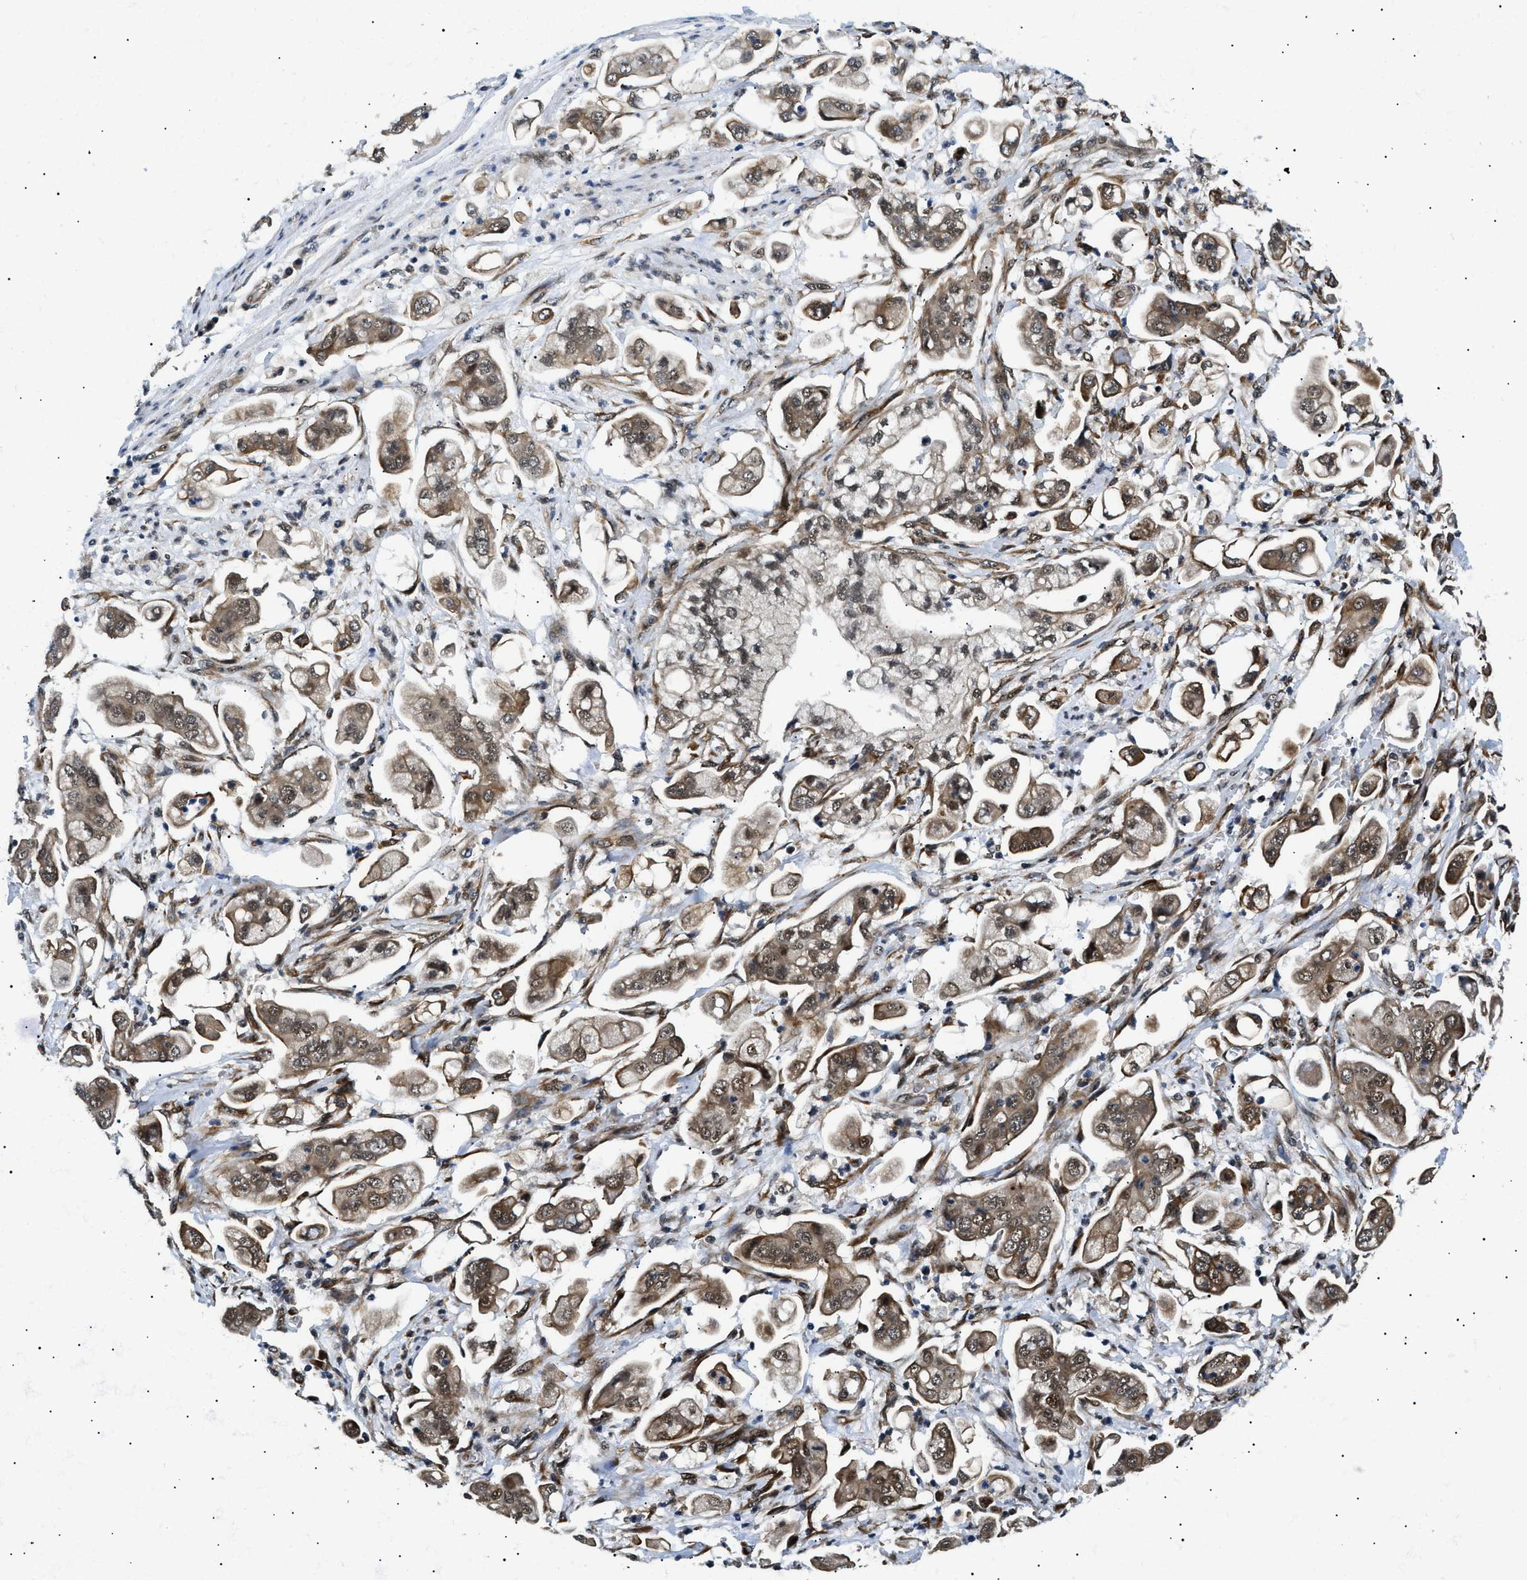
{"staining": {"intensity": "moderate", "quantity": ">75%", "location": "cytoplasmic/membranous,nuclear"}, "tissue": "stomach cancer", "cell_type": "Tumor cells", "image_type": "cancer", "snomed": [{"axis": "morphology", "description": "Adenocarcinoma, NOS"}, {"axis": "topography", "description": "Stomach"}], "caption": "A histopathology image showing moderate cytoplasmic/membranous and nuclear positivity in about >75% of tumor cells in adenocarcinoma (stomach), as visualized by brown immunohistochemical staining.", "gene": "CWC25", "patient": {"sex": "male", "age": 62}}